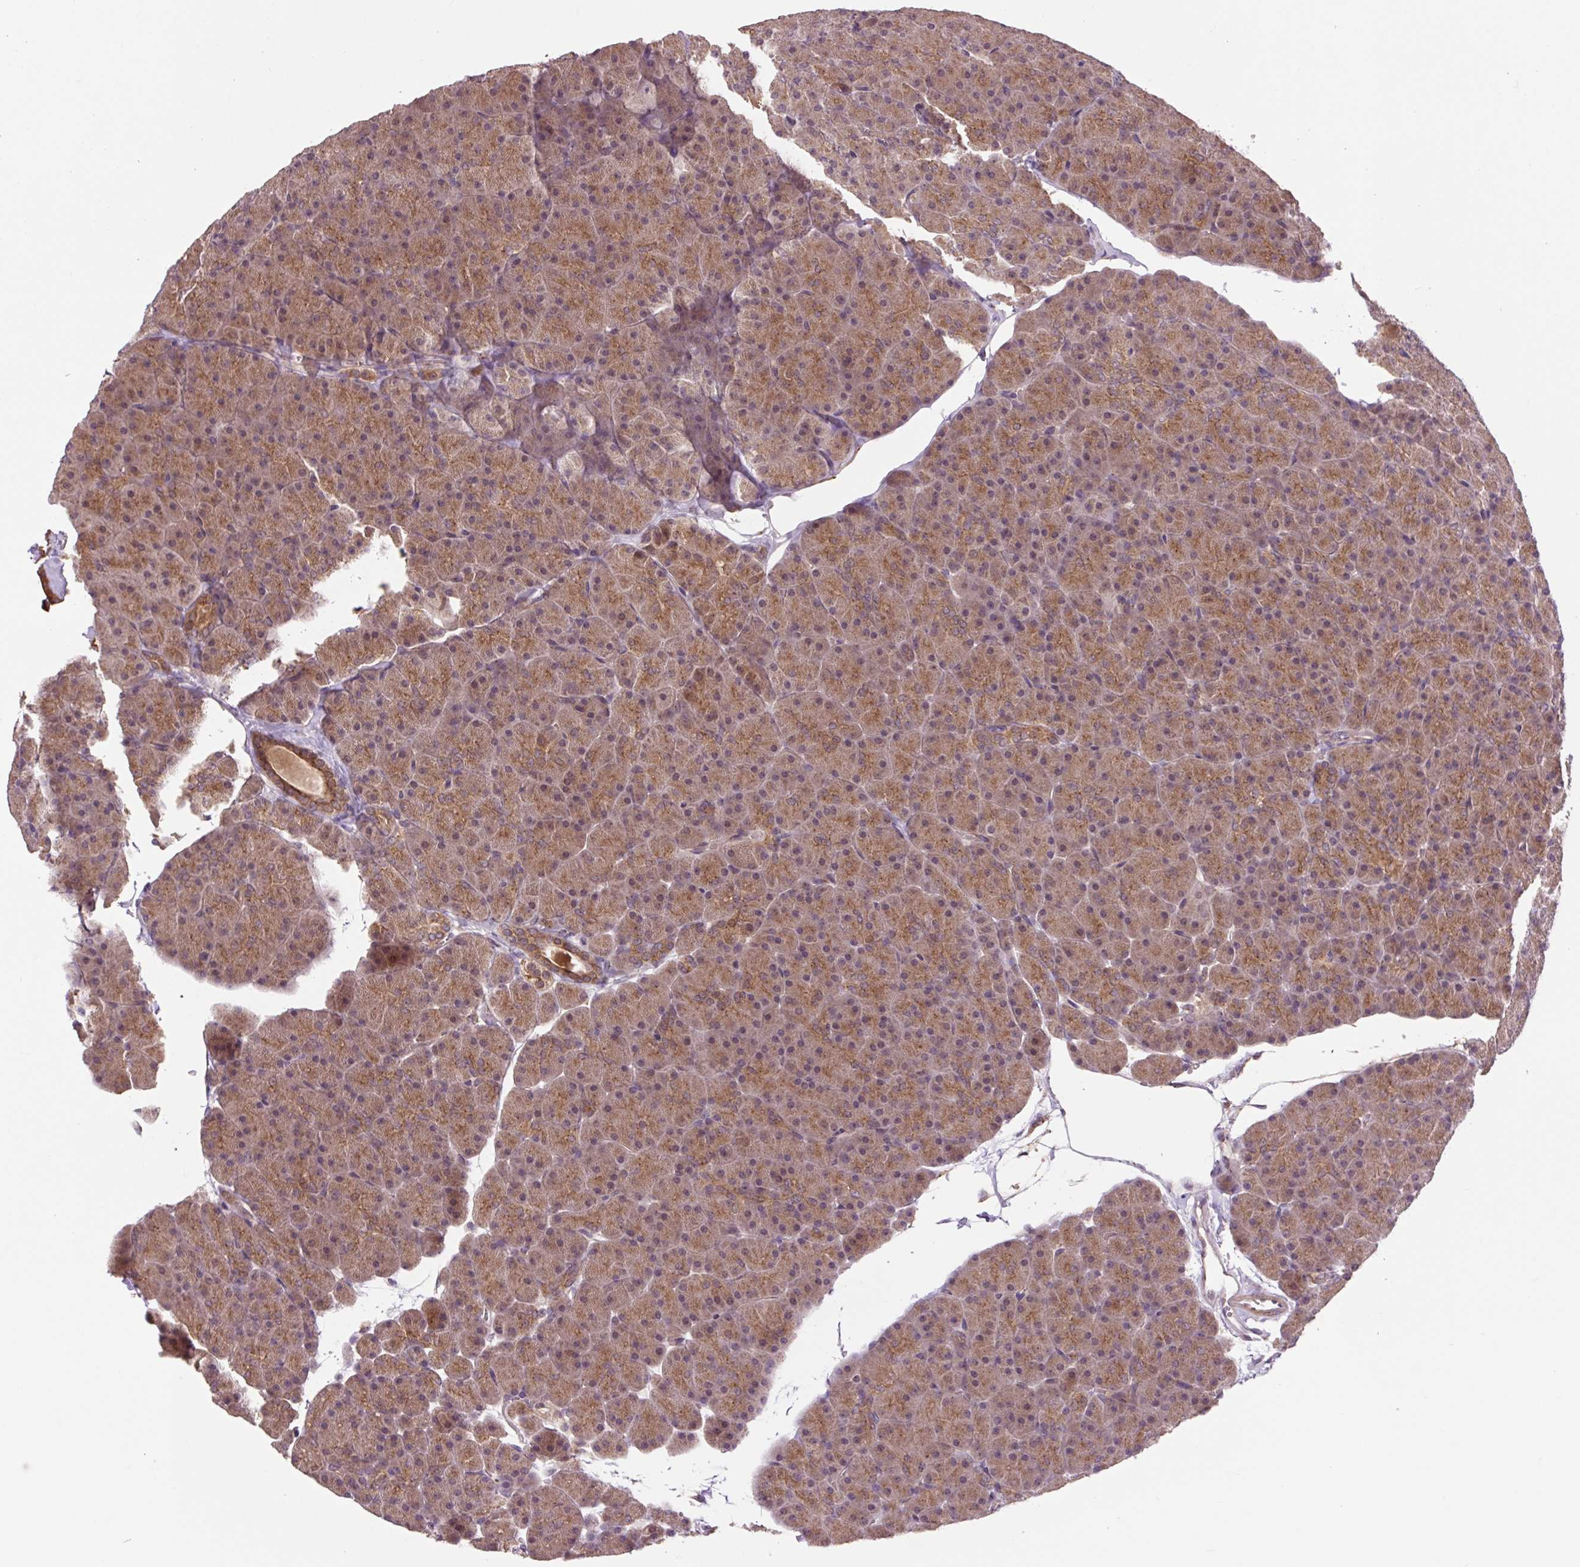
{"staining": {"intensity": "moderate", "quantity": ">75%", "location": "cytoplasmic/membranous"}, "tissue": "pancreas", "cell_type": "Exocrine glandular cells", "image_type": "normal", "snomed": [{"axis": "morphology", "description": "Normal tissue, NOS"}, {"axis": "topography", "description": "Pancreas"}], "caption": "Protein expression analysis of benign human pancreas reveals moderate cytoplasmic/membranous staining in approximately >75% of exocrine glandular cells.", "gene": "MMS19", "patient": {"sex": "male", "age": 36}}